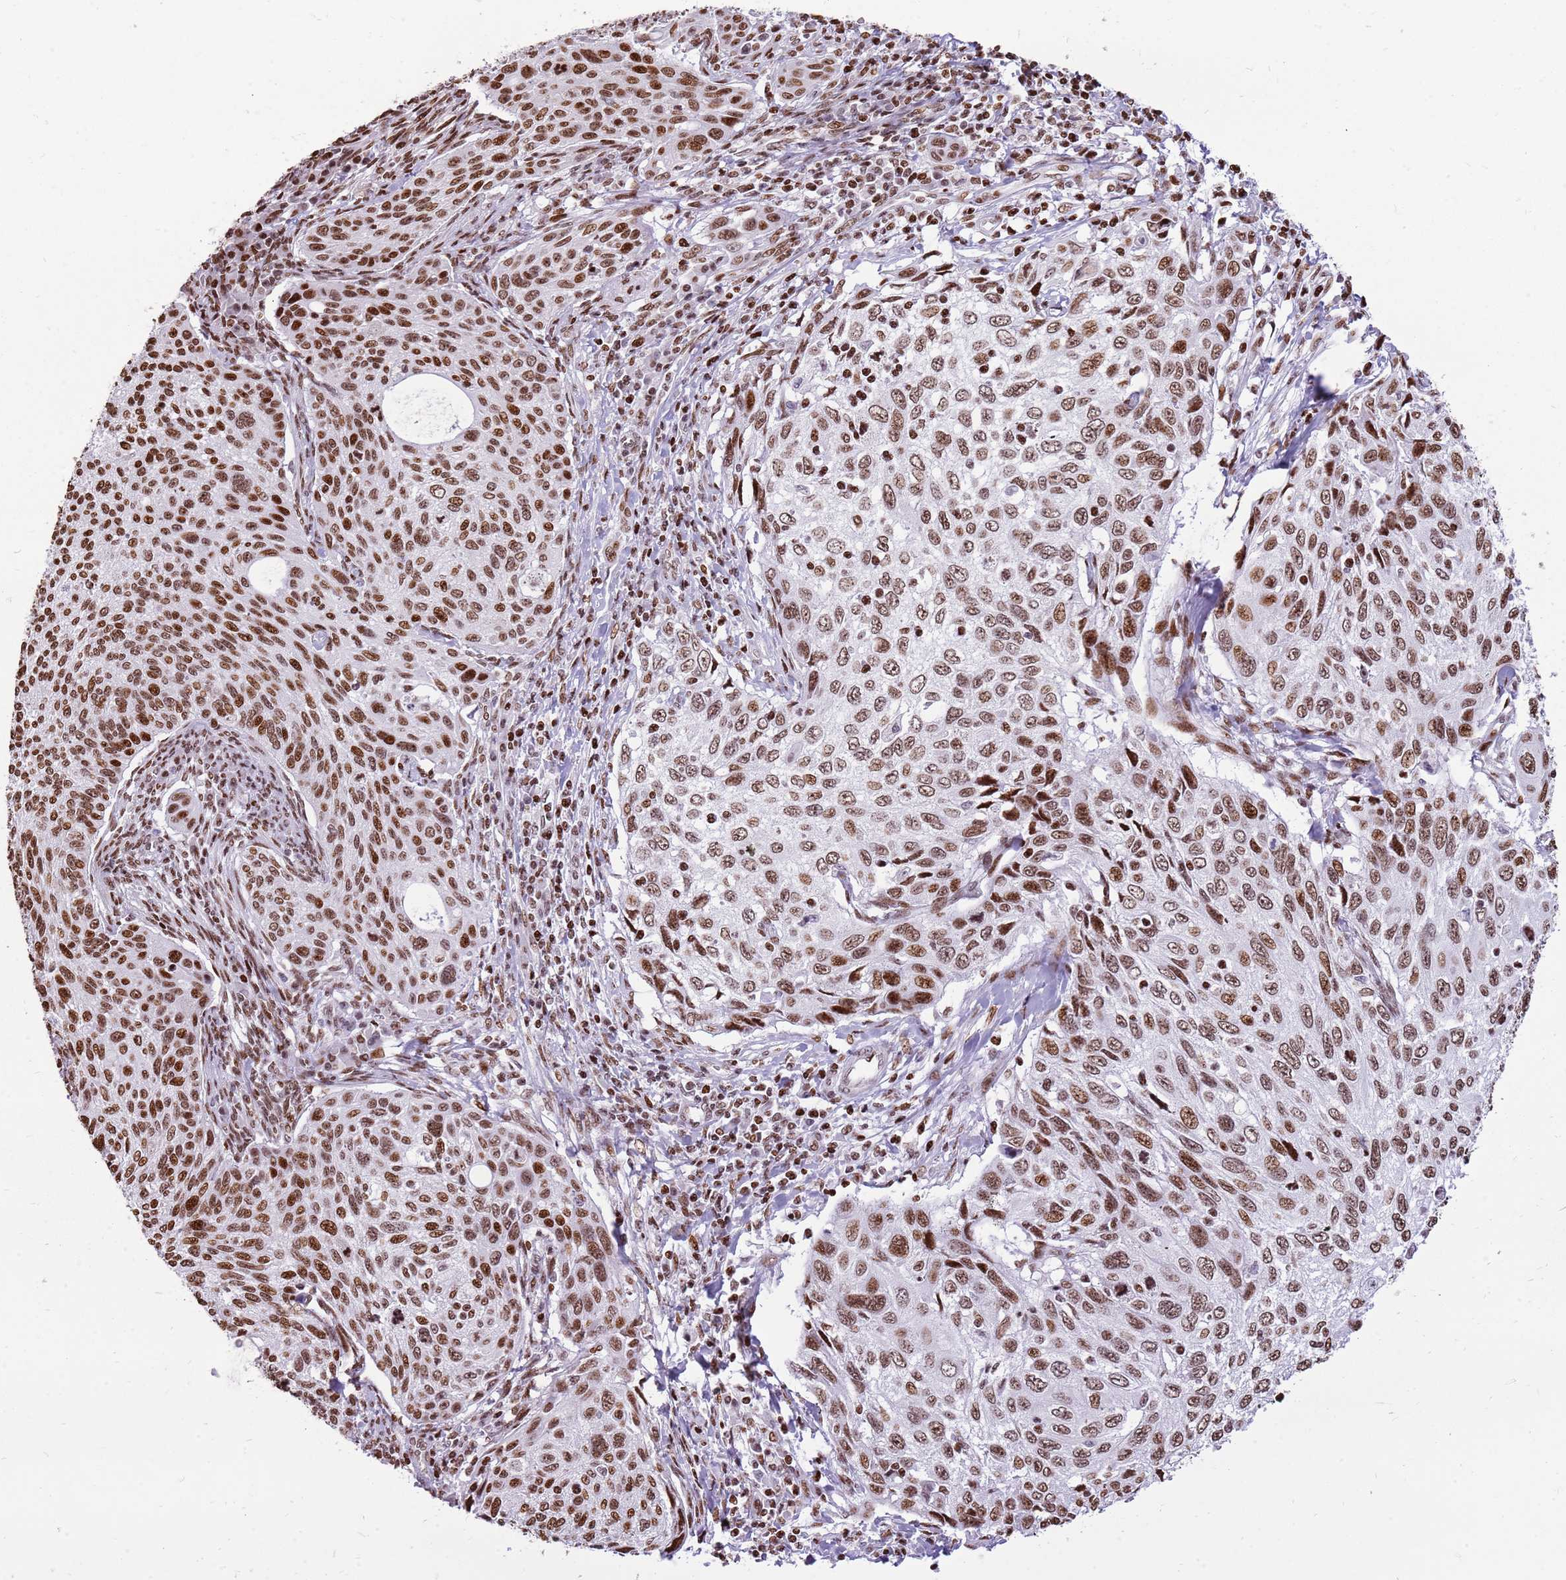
{"staining": {"intensity": "moderate", "quantity": ">75%", "location": "nuclear"}, "tissue": "cervical cancer", "cell_type": "Tumor cells", "image_type": "cancer", "snomed": [{"axis": "morphology", "description": "Squamous cell carcinoma, NOS"}, {"axis": "topography", "description": "Cervix"}], "caption": "IHC of human cervical cancer shows medium levels of moderate nuclear staining in about >75% of tumor cells.", "gene": "WASHC4", "patient": {"sex": "female", "age": 70}}